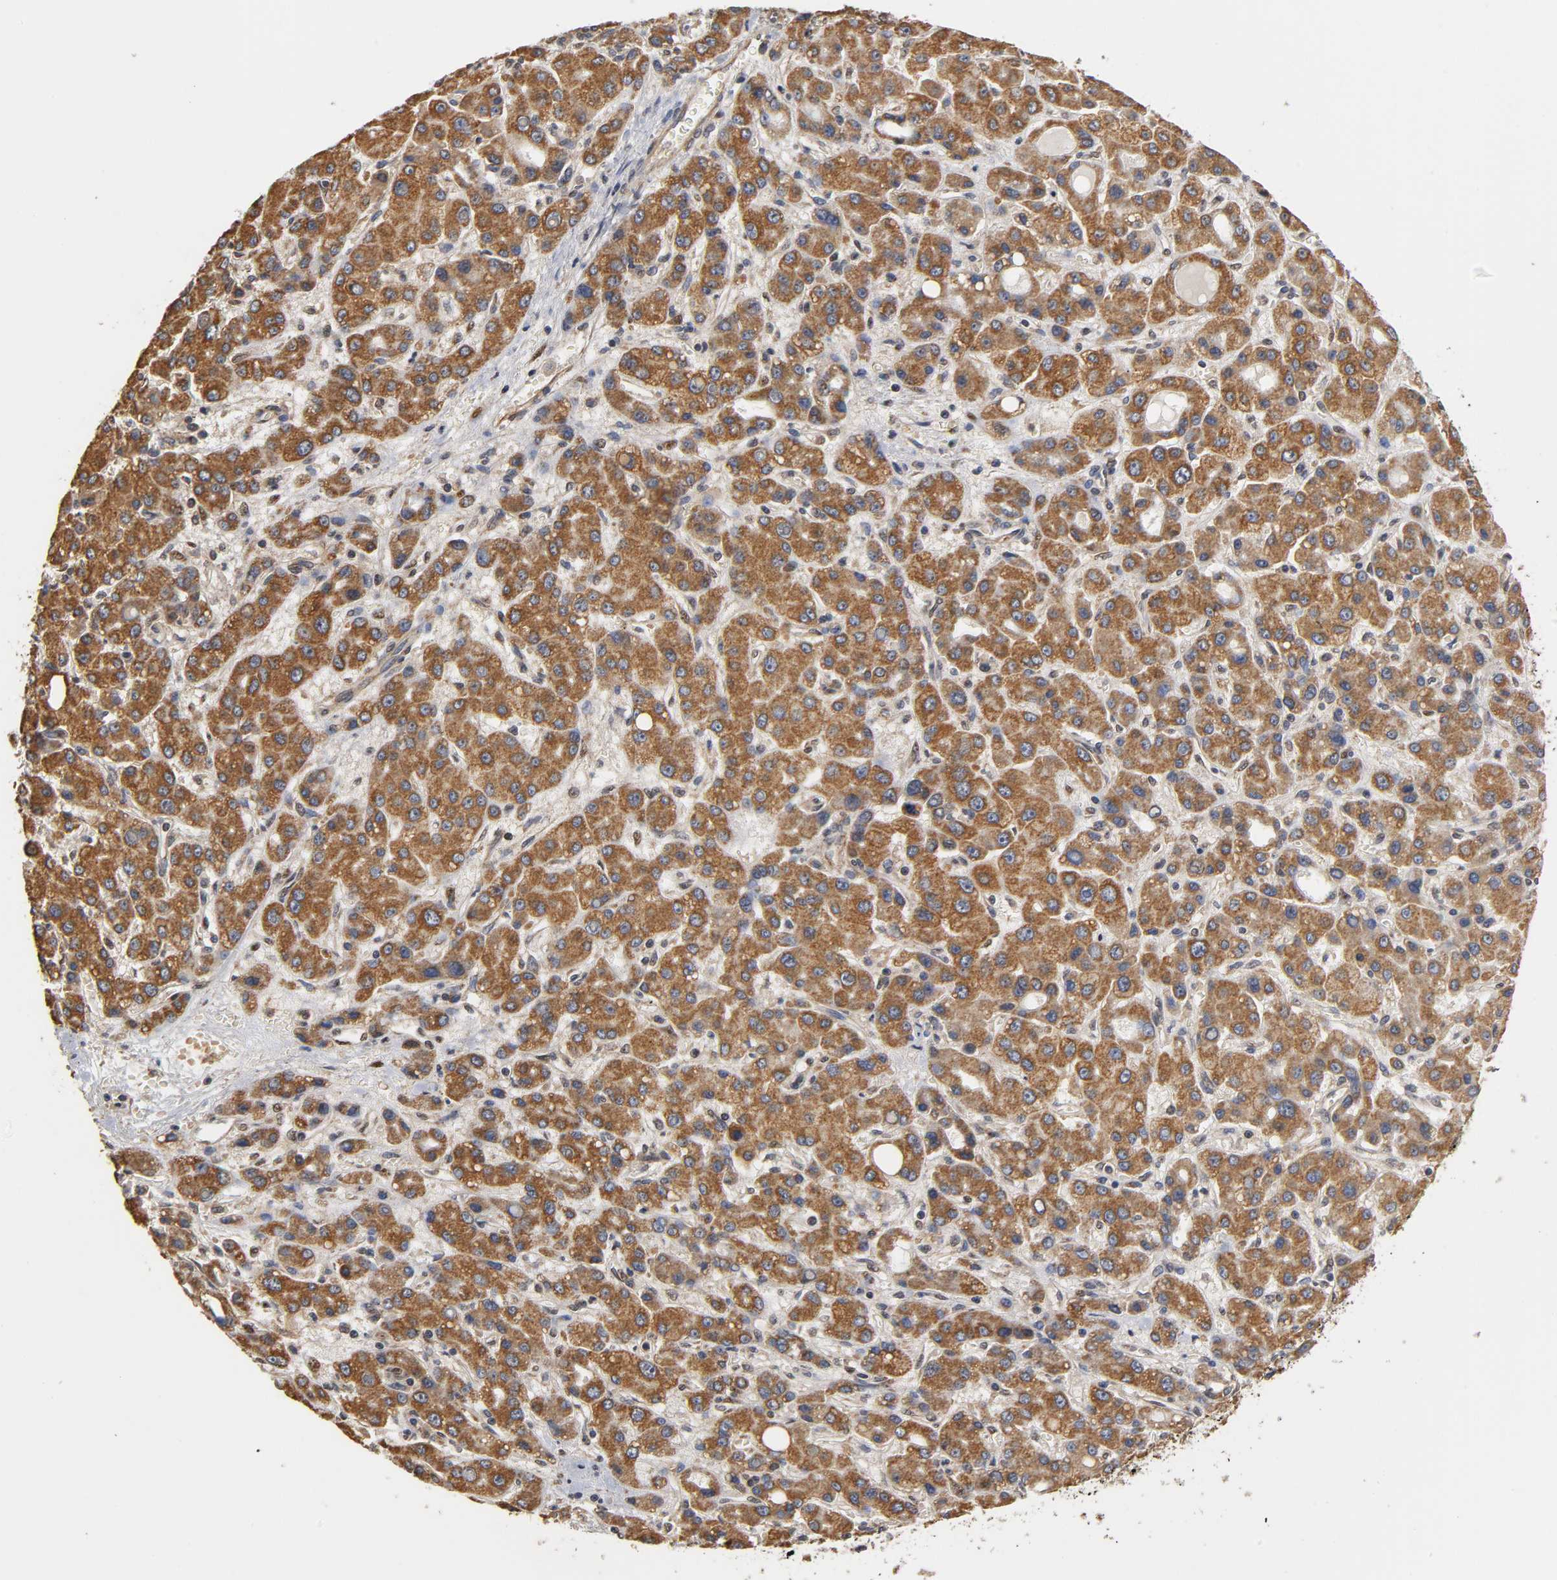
{"staining": {"intensity": "strong", "quantity": ">75%", "location": "cytoplasmic/membranous"}, "tissue": "liver cancer", "cell_type": "Tumor cells", "image_type": "cancer", "snomed": [{"axis": "morphology", "description": "Carcinoma, Hepatocellular, NOS"}, {"axis": "topography", "description": "Liver"}], "caption": "Liver cancer was stained to show a protein in brown. There is high levels of strong cytoplasmic/membranous staining in approximately >75% of tumor cells.", "gene": "PKN1", "patient": {"sex": "male", "age": 55}}